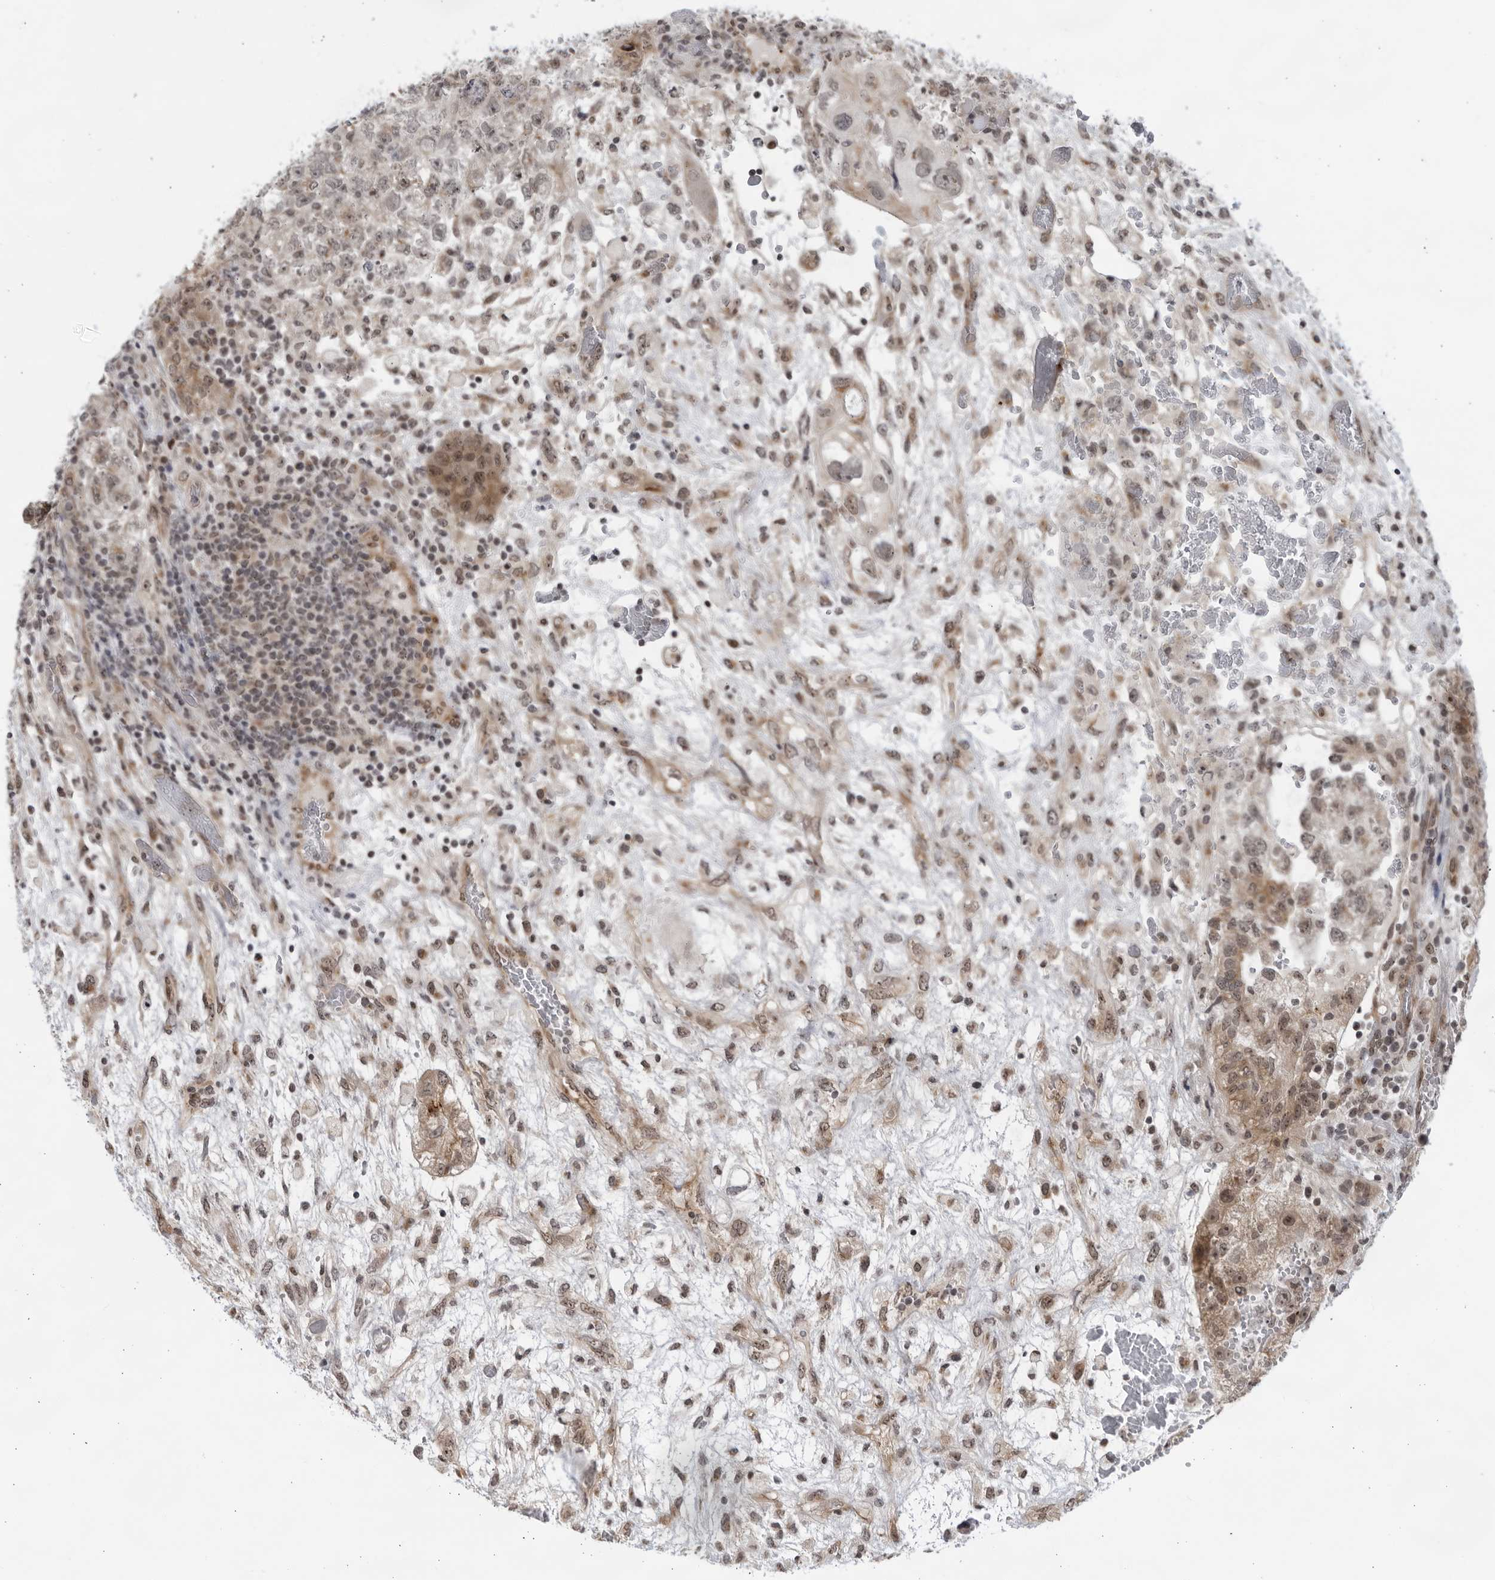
{"staining": {"intensity": "moderate", "quantity": "<25%", "location": "cytoplasmic/membranous,nuclear"}, "tissue": "testis cancer", "cell_type": "Tumor cells", "image_type": "cancer", "snomed": [{"axis": "morphology", "description": "Carcinoma, Embryonal, NOS"}, {"axis": "topography", "description": "Testis"}], "caption": "Tumor cells show low levels of moderate cytoplasmic/membranous and nuclear staining in about <25% of cells in human testis cancer. The staining is performed using DAB brown chromogen to label protein expression. The nuclei are counter-stained blue using hematoxylin.", "gene": "ITGB3BP", "patient": {"sex": "male", "age": 36}}